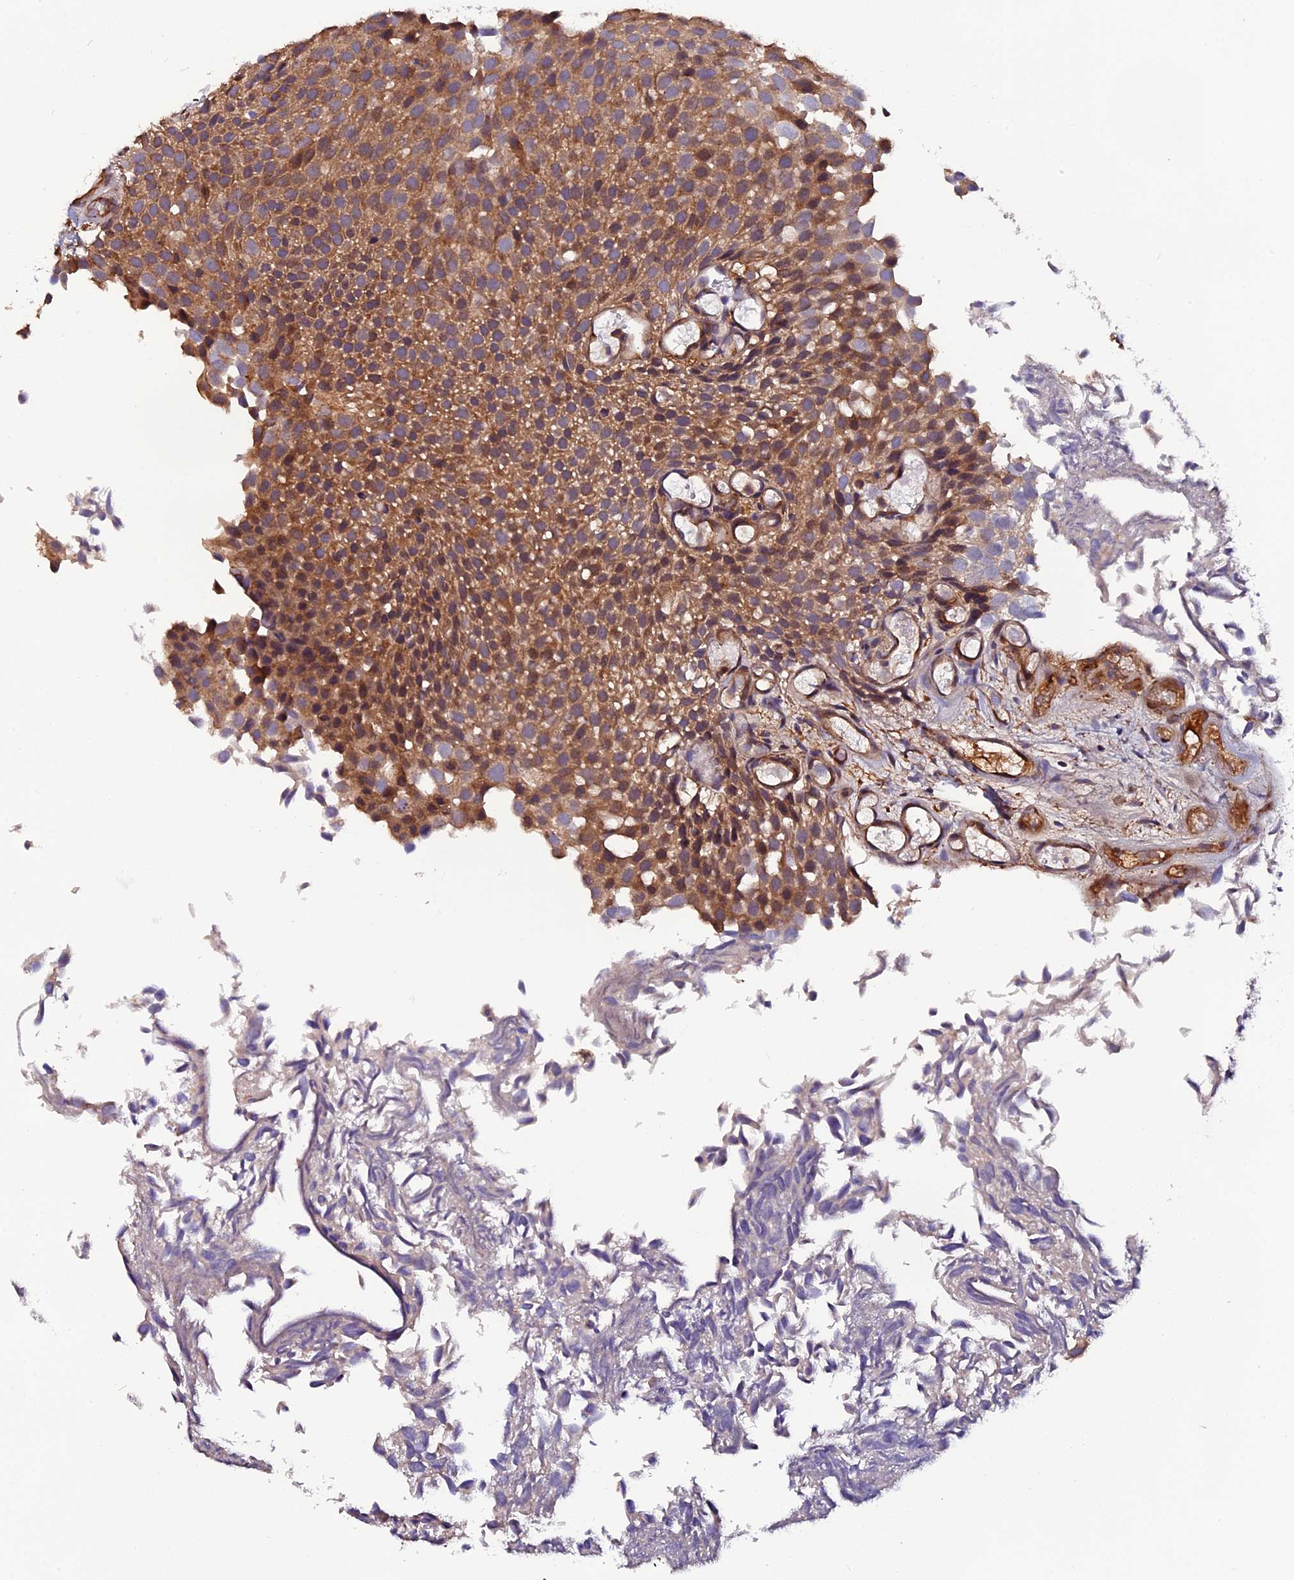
{"staining": {"intensity": "moderate", "quantity": ">75%", "location": "cytoplasmic/membranous"}, "tissue": "urothelial cancer", "cell_type": "Tumor cells", "image_type": "cancer", "snomed": [{"axis": "morphology", "description": "Urothelial carcinoma, Low grade"}, {"axis": "topography", "description": "Urinary bladder"}], "caption": "This photomicrograph reveals immunohistochemistry (IHC) staining of human urothelial cancer, with medium moderate cytoplasmic/membranous expression in about >75% of tumor cells.", "gene": "CLN5", "patient": {"sex": "male", "age": 89}}